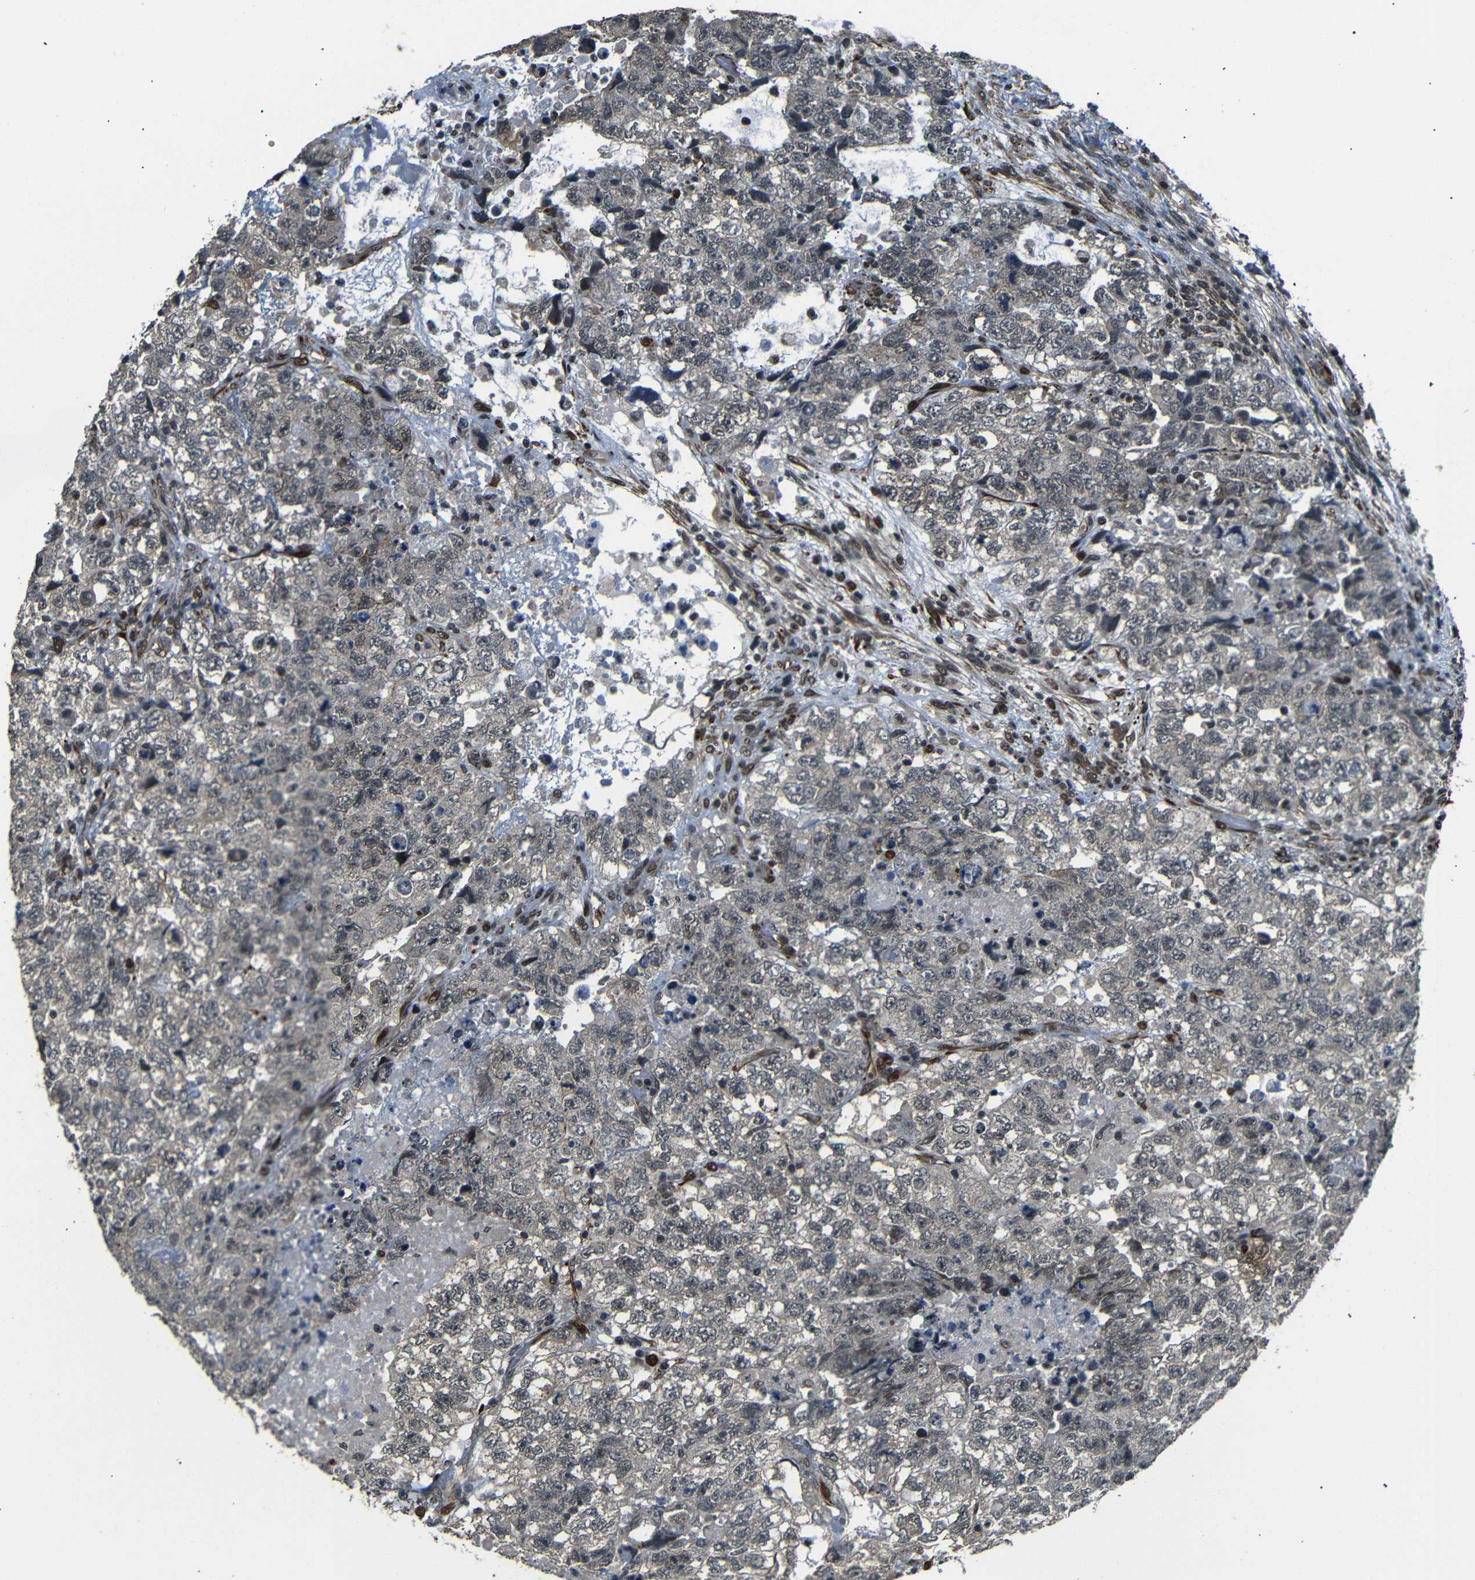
{"staining": {"intensity": "weak", "quantity": ">75%", "location": "cytoplasmic/membranous,nuclear"}, "tissue": "testis cancer", "cell_type": "Tumor cells", "image_type": "cancer", "snomed": [{"axis": "morphology", "description": "Carcinoma, Embryonal, NOS"}, {"axis": "topography", "description": "Testis"}], "caption": "Immunohistochemical staining of embryonal carcinoma (testis) displays weak cytoplasmic/membranous and nuclear protein staining in approximately >75% of tumor cells. Immunohistochemistry (ihc) stains the protein in brown and the nuclei are stained blue.", "gene": "TBX2", "patient": {"sex": "male", "age": 36}}